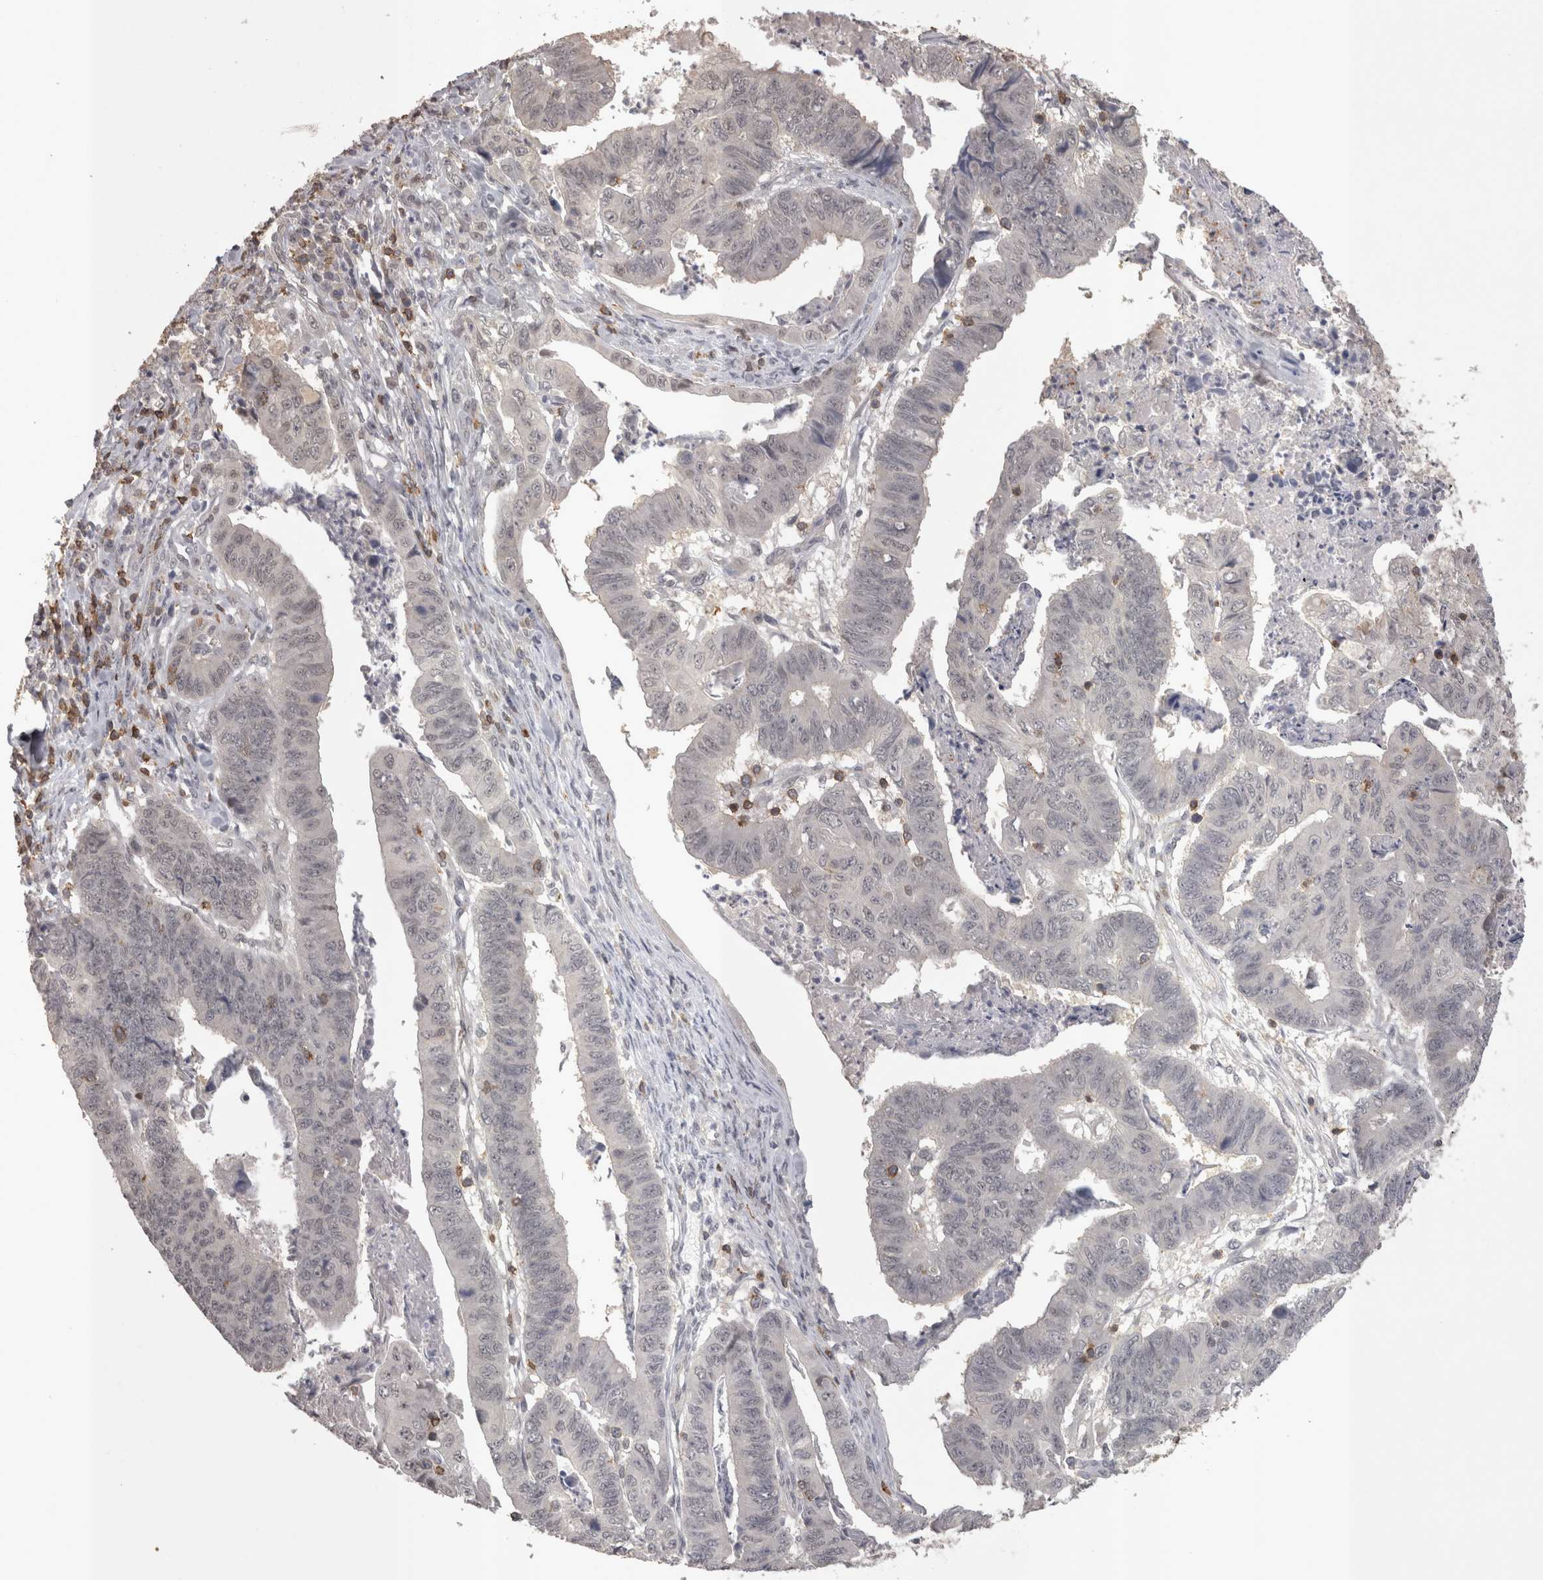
{"staining": {"intensity": "negative", "quantity": "none", "location": "none"}, "tissue": "stomach cancer", "cell_type": "Tumor cells", "image_type": "cancer", "snomed": [{"axis": "morphology", "description": "Adenocarcinoma, NOS"}, {"axis": "topography", "description": "Stomach, lower"}], "caption": "Photomicrograph shows no significant protein staining in tumor cells of stomach cancer (adenocarcinoma).", "gene": "SKAP1", "patient": {"sex": "male", "age": 77}}